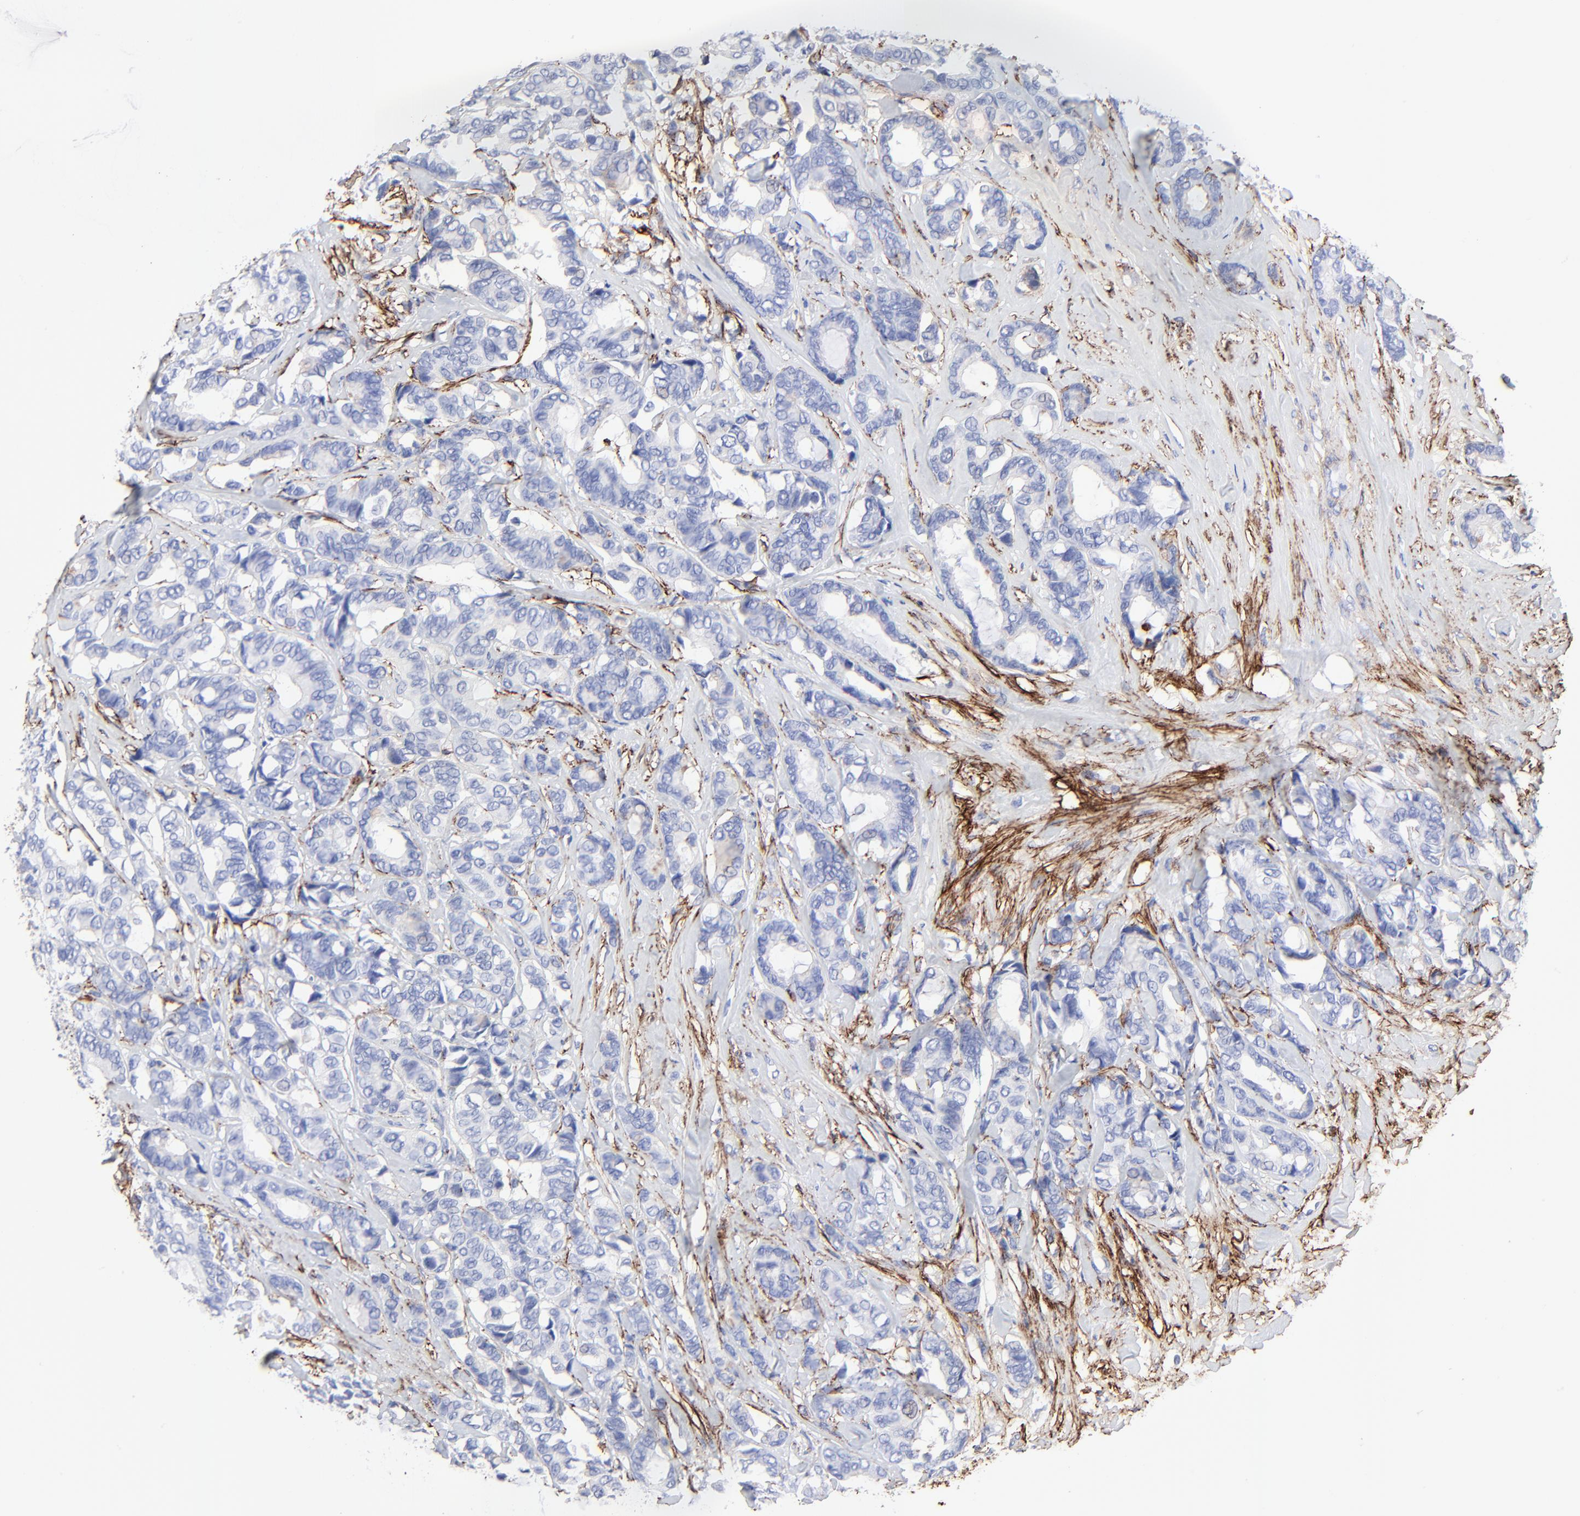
{"staining": {"intensity": "negative", "quantity": "none", "location": "none"}, "tissue": "breast cancer", "cell_type": "Tumor cells", "image_type": "cancer", "snomed": [{"axis": "morphology", "description": "Duct carcinoma"}, {"axis": "topography", "description": "Breast"}], "caption": "Immunohistochemical staining of human breast cancer exhibits no significant positivity in tumor cells. Brightfield microscopy of immunohistochemistry (IHC) stained with DAB (3,3'-diaminobenzidine) (brown) and hematoxylin (blue), captured at high magnification.", "gene": "FBLN2", "patient": {"sex": "female", "age": 87}}